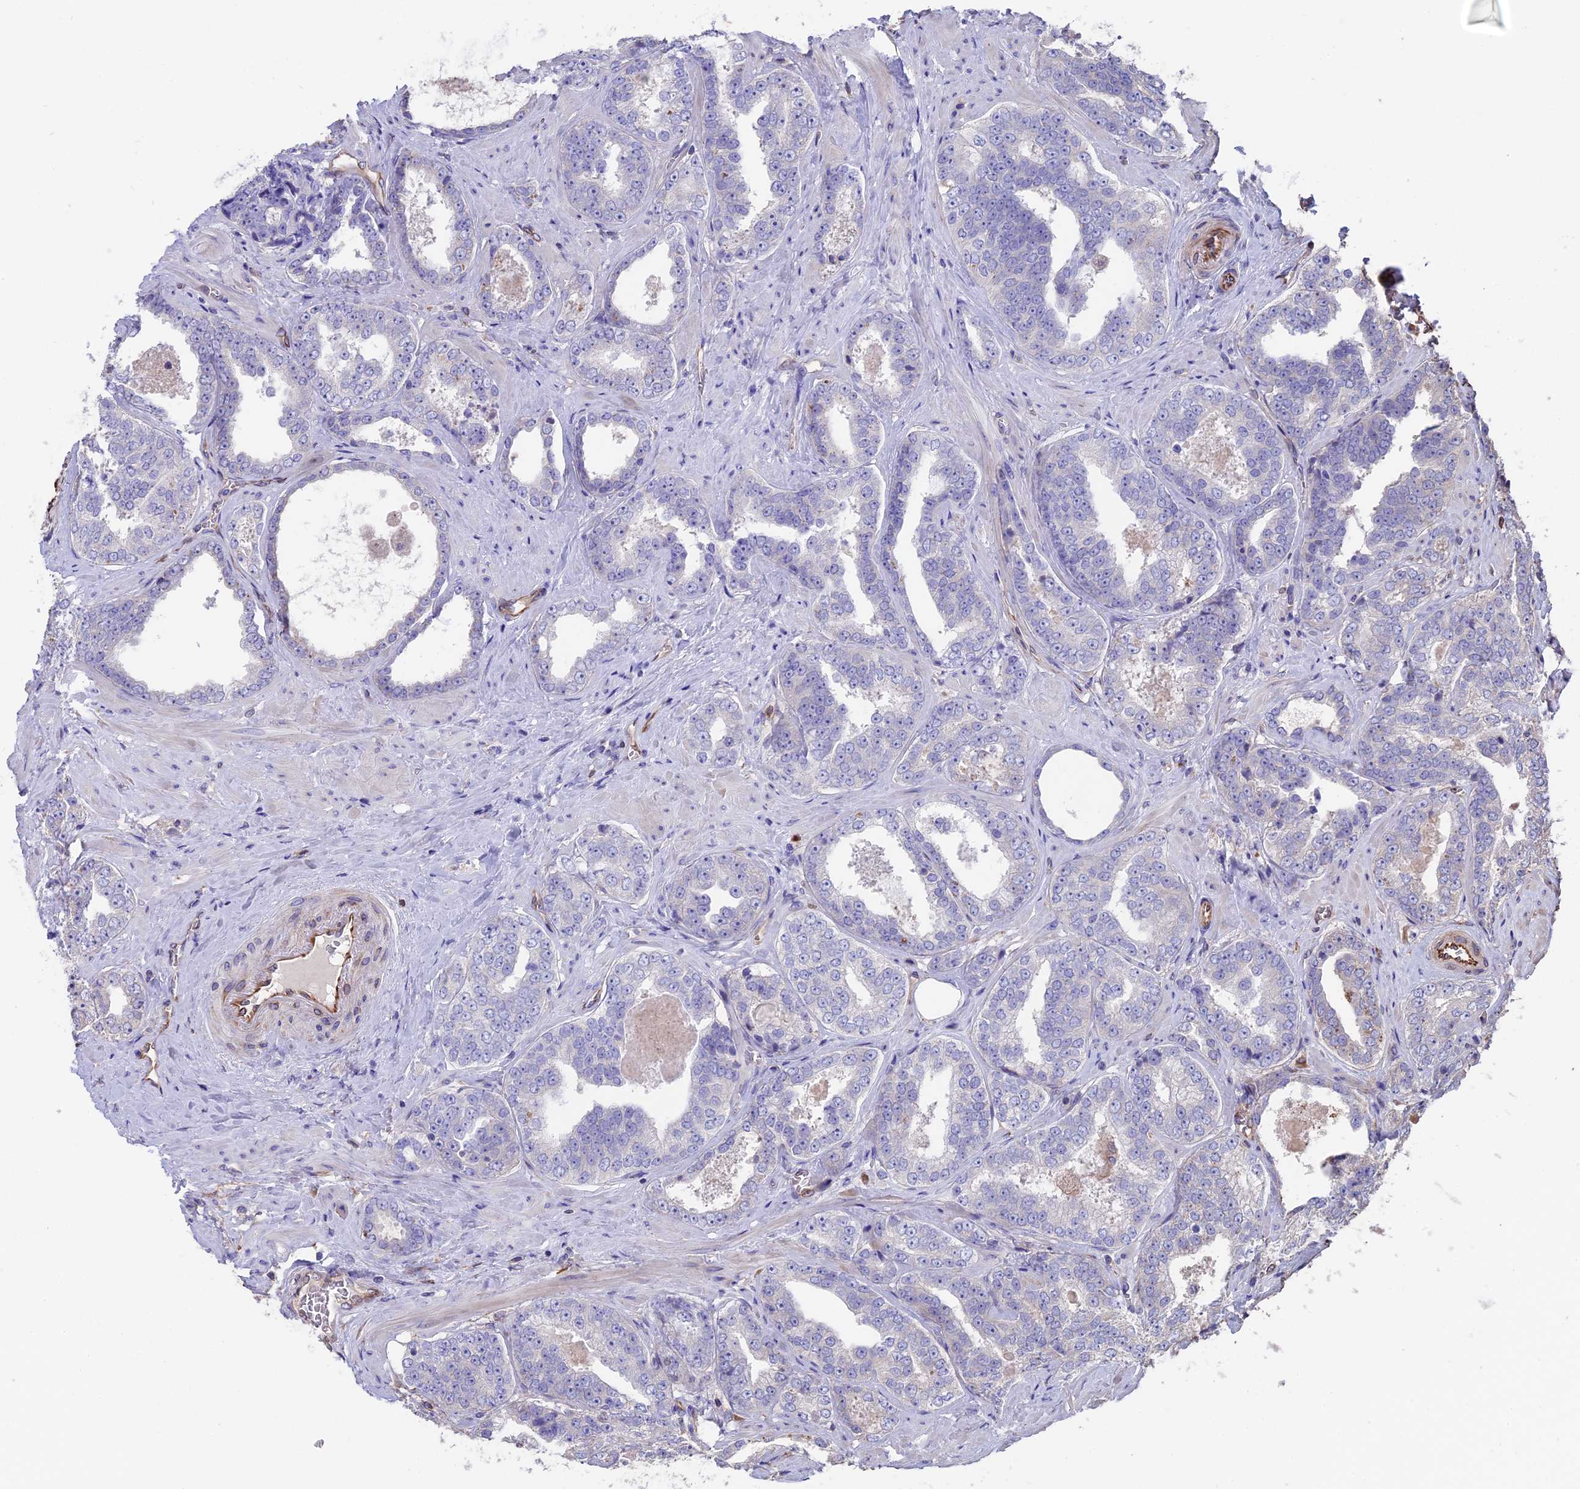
{"staining": {"intensity": "negative", "quantity": "none", "location": "none"}, "tissue": "prostate cancer", "cell_type": "Tumor cells", "image_type": "cancer", "snomed": [{"axis": "morphology", "description": "Adenocarcinoma, High grade"}, {"axis": "topography", "description": "Prostate"}], "caption": "High power microscopy micrograph of an immunohistochemistry image of adenocarcinoma (high-grade) (prostate), revealing no significant positivity in tumor cells. The staining was performed using DAB to visualize the protein expression in brown, while the nuclei were stained in blue with hematoxylin (Magnification: 20x).", "gene": "SEH1L", "patient": {"sex": "male", "age": 67}}